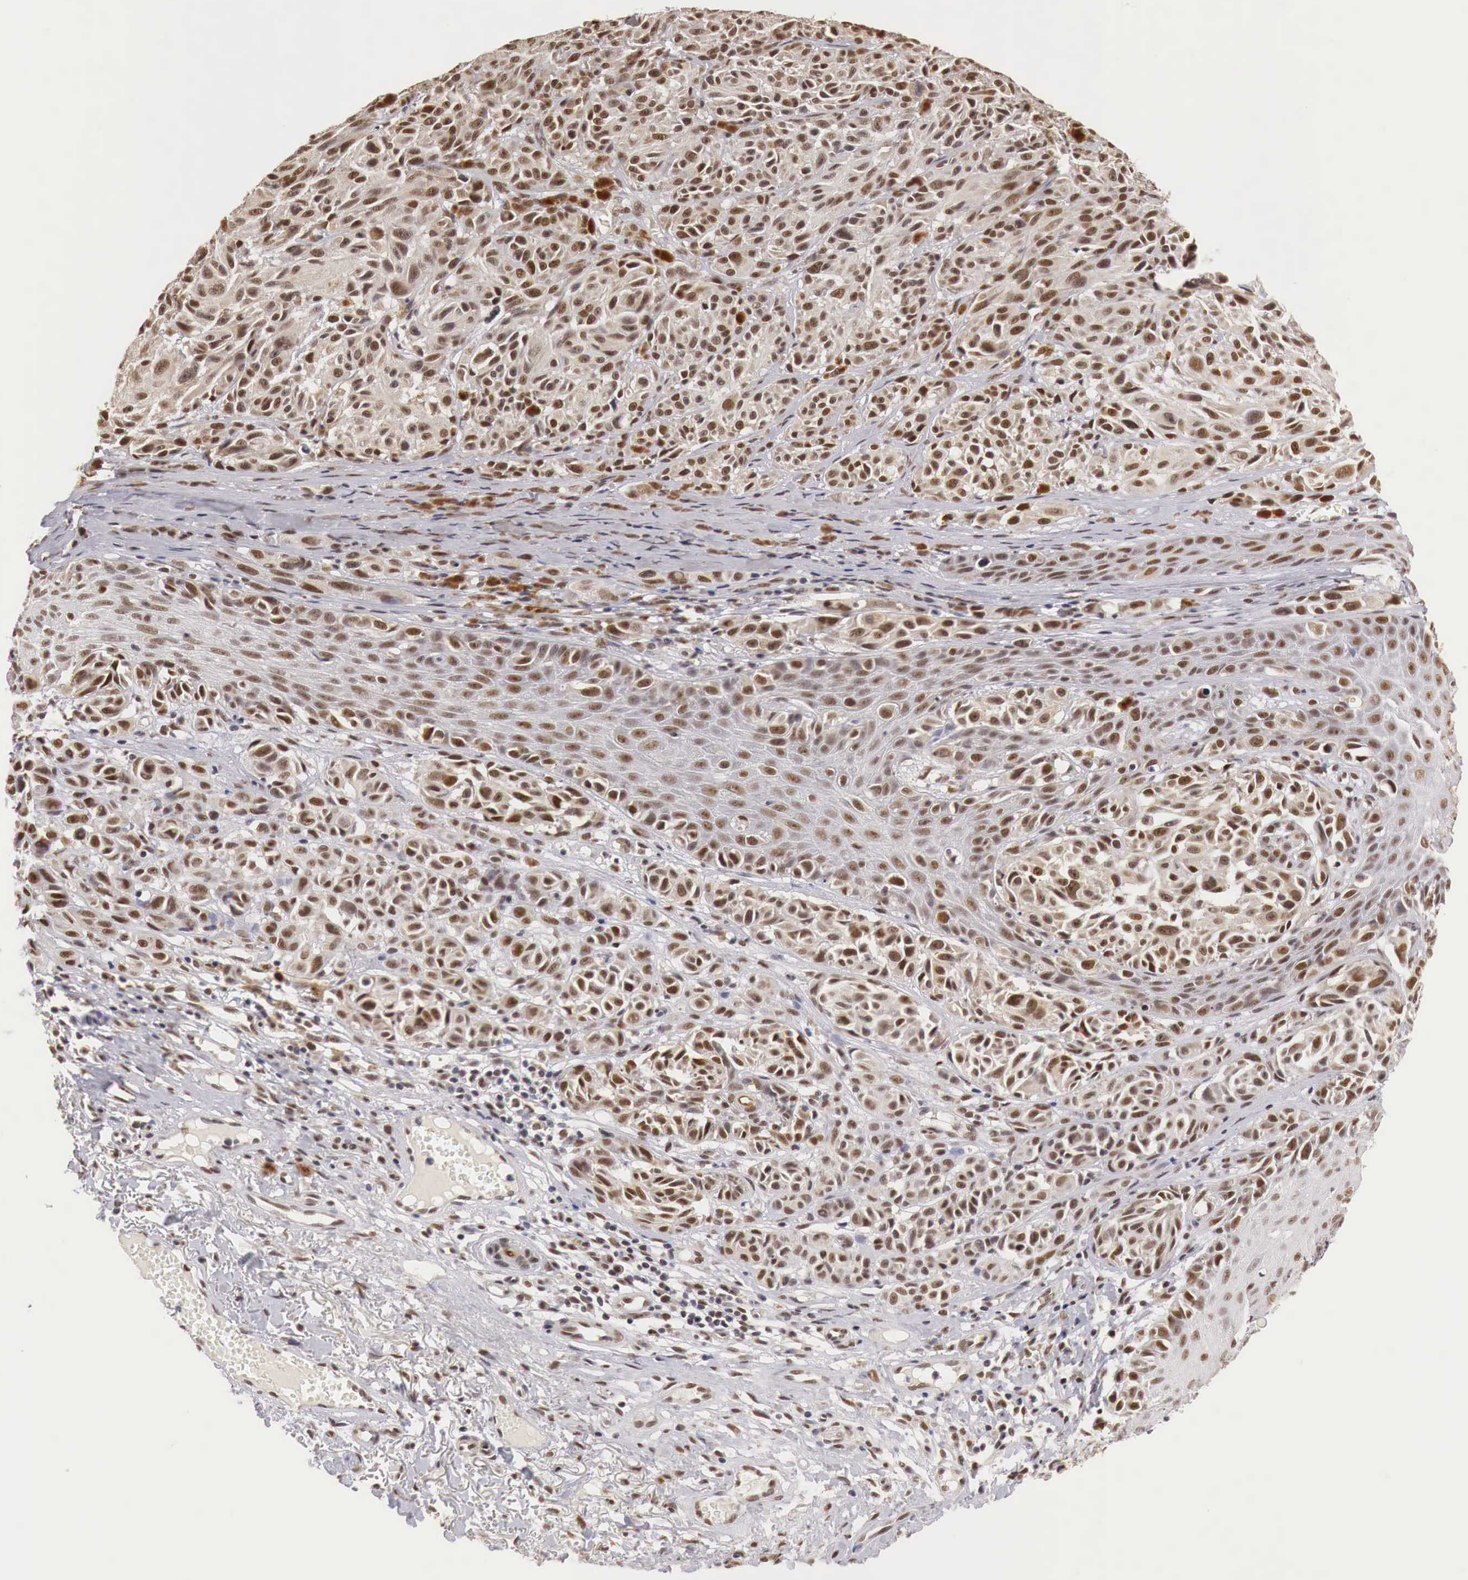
{"staining": {"intensity": "moderate", "quantity": ">75%", "location": "cytoplasmic/membranous,nuclear"}, "tissue": "melanoma", "cell_type": "Tumor cells", "image_type": "cancer", "snomed": [{"axis": "morphology", "description": "Malignant melanoma, NOS"}, {"axis": "topography", "description": "Skin"}], "caption": "A medium amount of moderate cytoplasmic/membranous and nuclear expression is identified in about >75% of tumor cells in malignant melanoma tissue.", "gene": "GPKOW", "patient": {"sex": "male", "age": 70}}